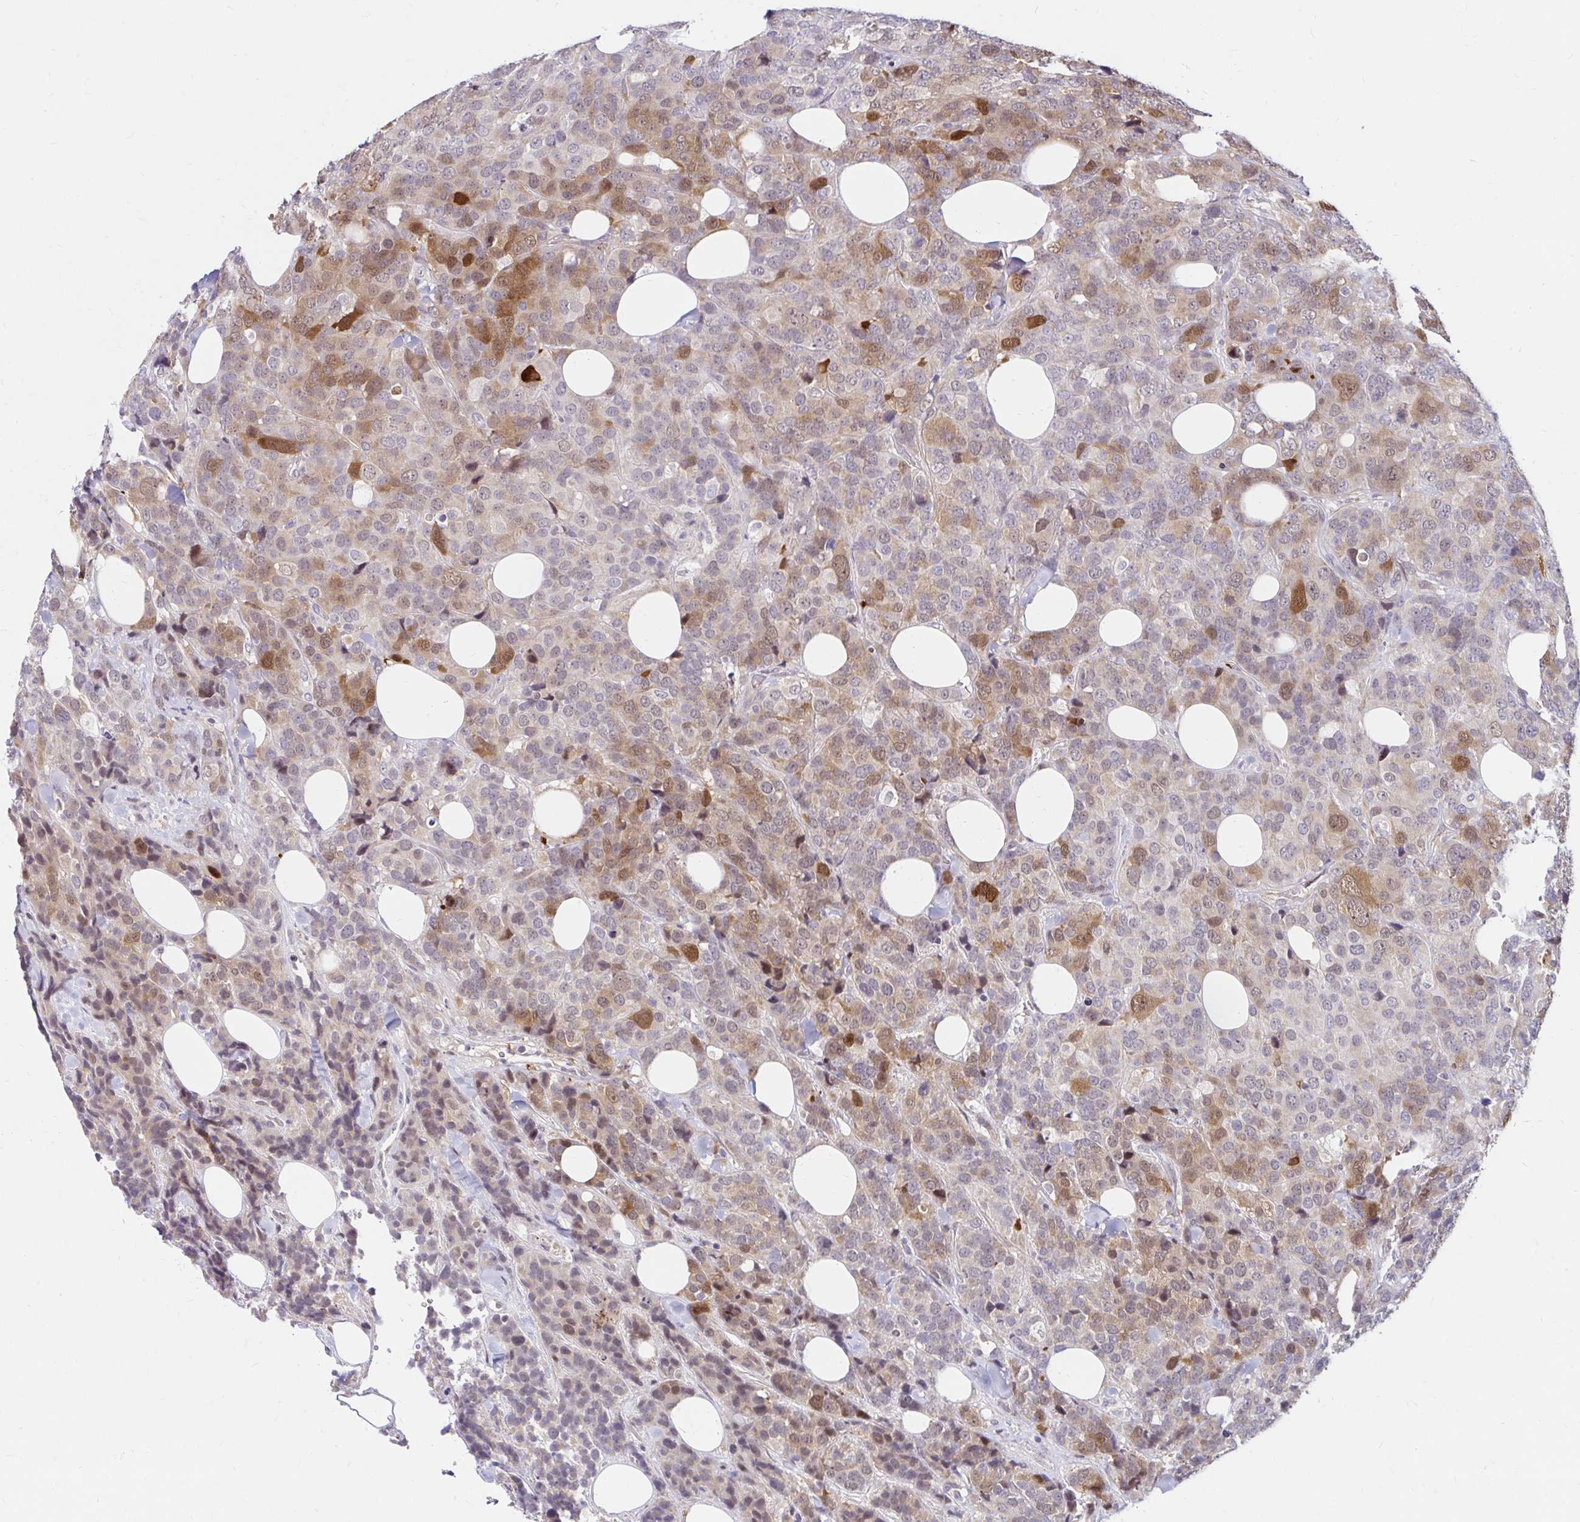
{"staining": {"intensity": "moderate", "quantity": "25%-75%", "location": "cytoplasmic/membranous,nuclear"}, "tissue": "breast cancer", "cell_type": "Tumor cells", "image_type": "cancer", "snomed": [{"axis": "morphology", "description": "Lobular carcinoma"}, {"axis": "topography", "description": "Breast"}], "caption": "Breast lobular carcinoma stained for a protein demonstrates moderate cytoplasmic/membranous and nuclear positivity in tumor cells. The staining was performed using DAB (3,3'-diaminobenzidine), with brown indicating positive protein expression. Nuclei are stained blue with hematoxylin.", "gene": "GUCY1A1", "patient": {"sex": "female", "age": 59}}